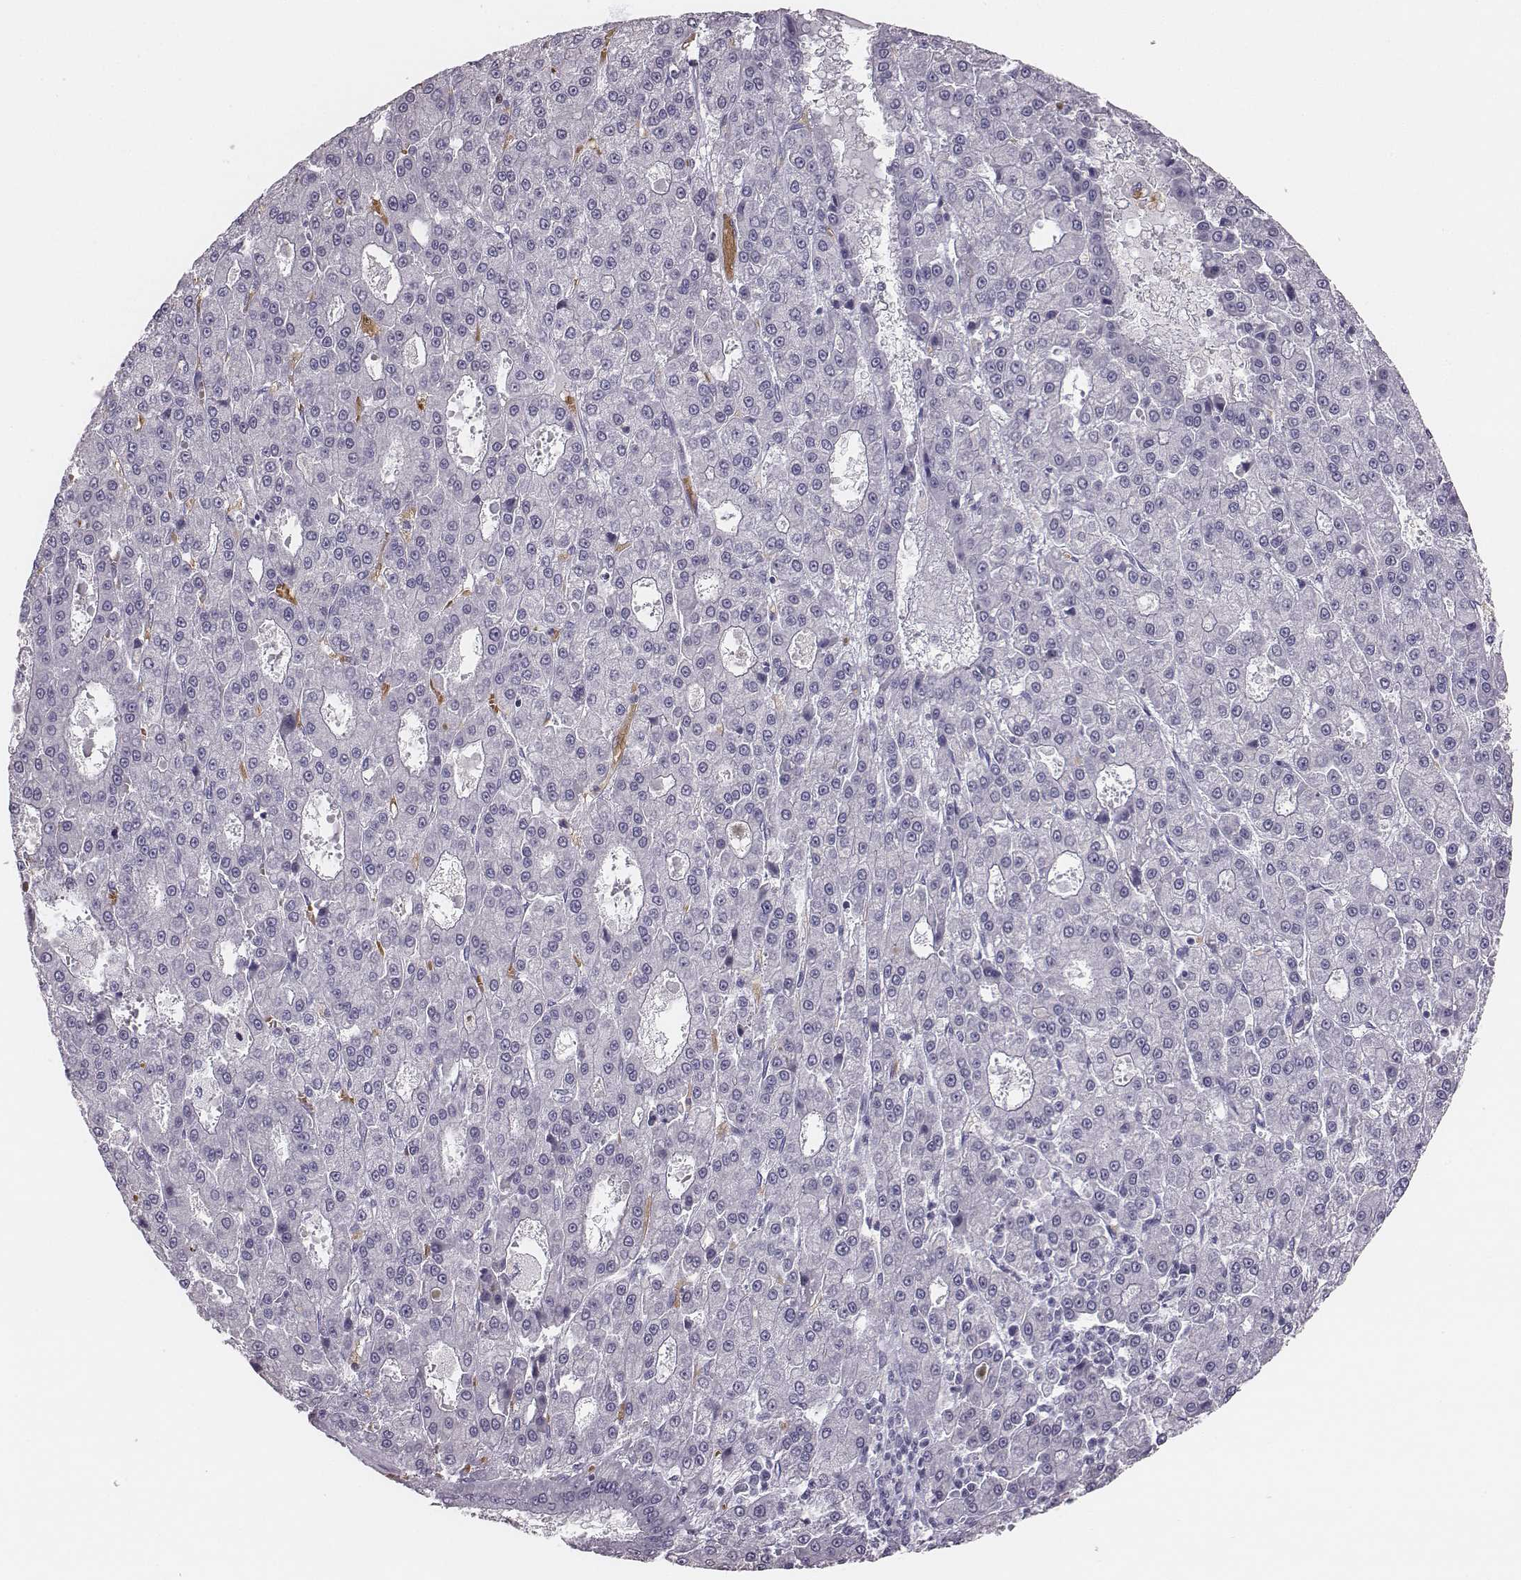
{"staining": {"intensity": "negative", "quantity": "none", "location": "none"}, "tissue": "liver cancer", "cell_type": "Tumor cells", "image_type": "cancer", "snomed": [{"axis": "morphology", "description": "Carcinoma, Hepatocellular, NOS"}, {"axis": "topography", "description": "Liver"}], "caption": "A micrograph of liver cancer (hepatocellular carcinoma) stained for a protein displays no brown staining in tumor cells. (DAB (3,3'-diaminobenzidine) immunohistochemistry visualized using brightfield microscopy, high magnification).", "gene": "HBZ", "patient": {"sex": "male", "age": 70}}